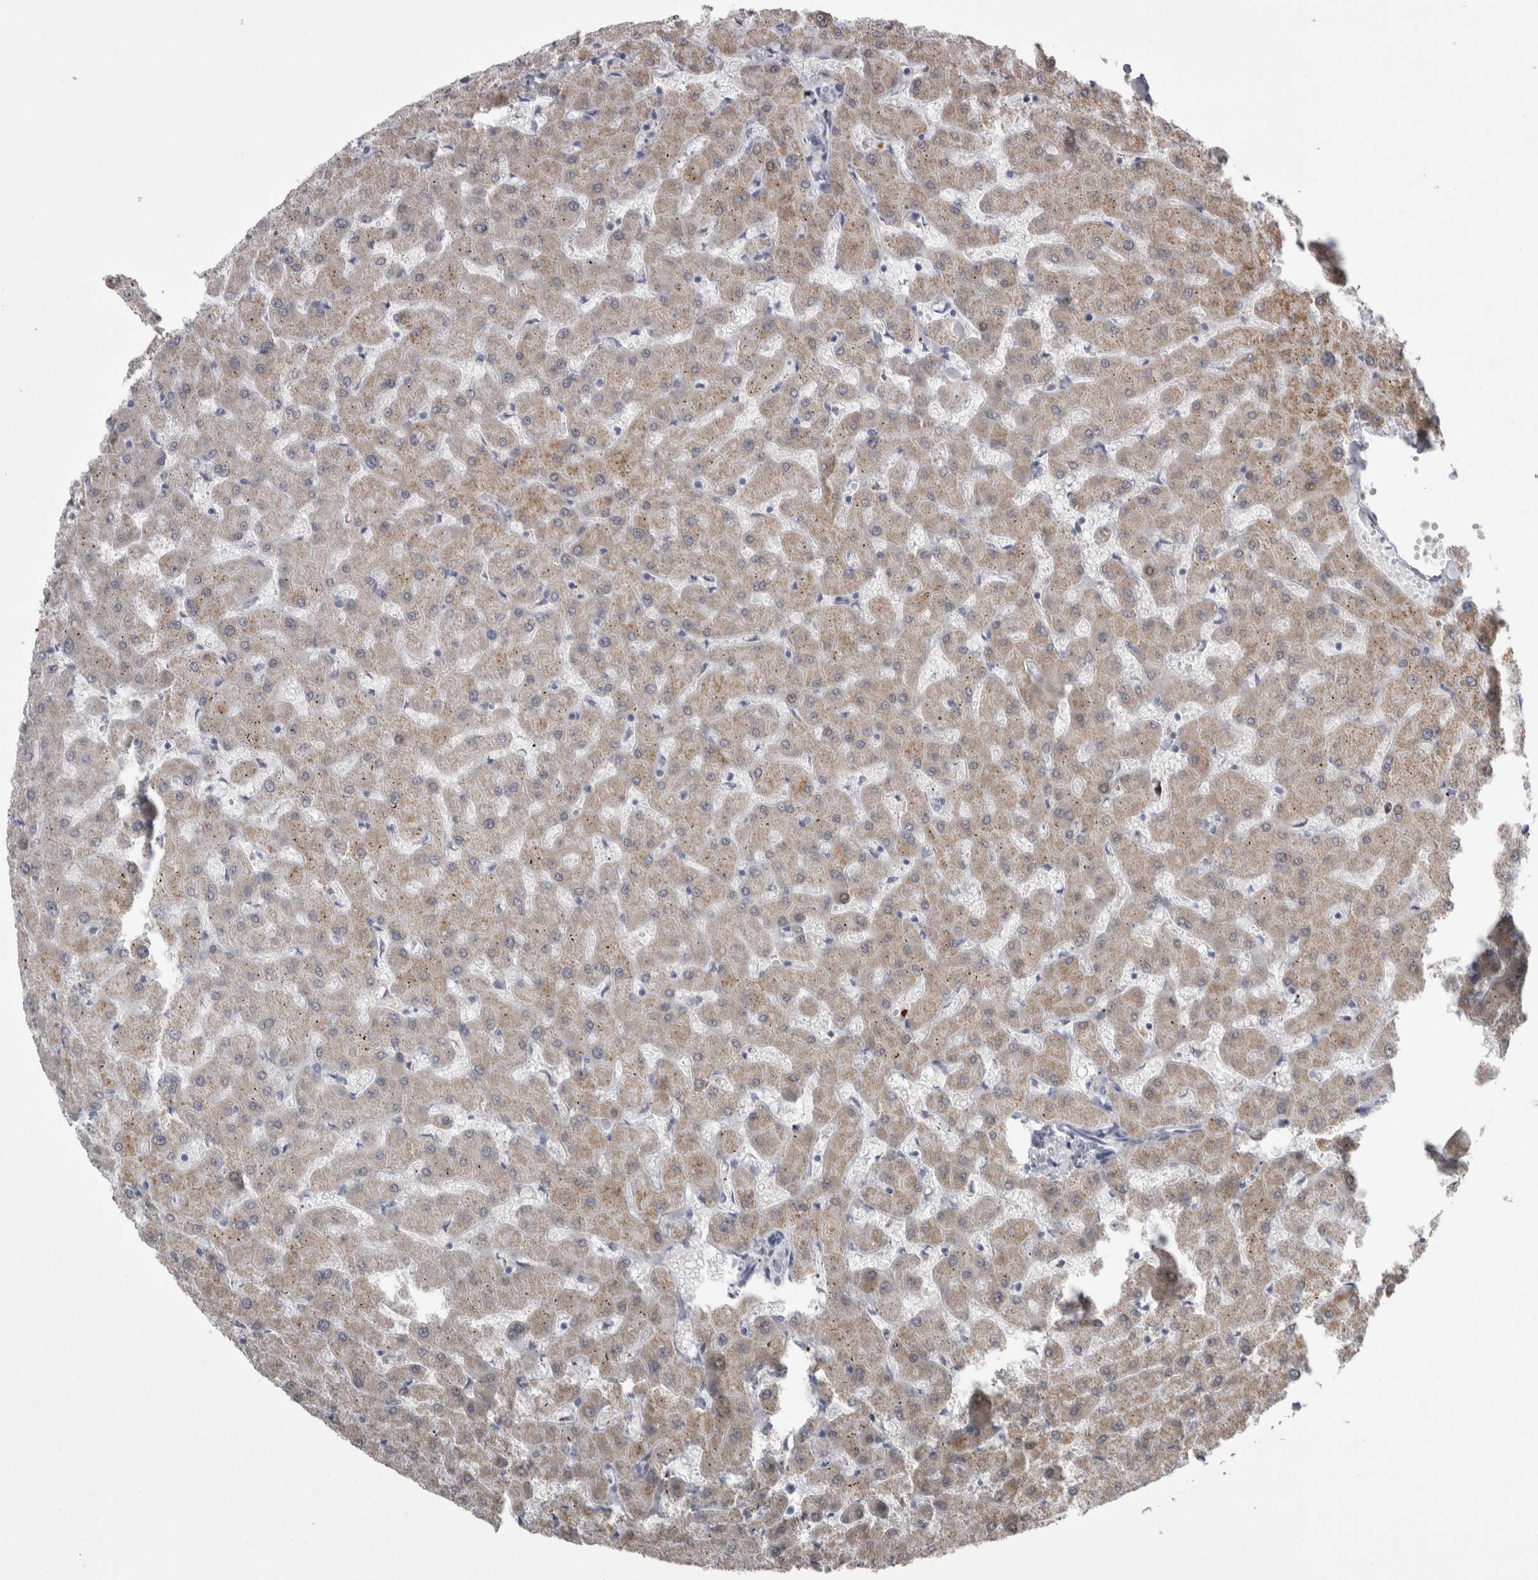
{"staining": {"intensity": "negative", "quantity": "none", "location": "none"}, "tissue": "liver", "cell_type": "Cholangiocytes", "image_type": "normal", "snomed": [{"axis": "morphology", "description": "Normal tissue, NOS"}, {"axis": "topography", "description": "Liver"}], "caption": "This is an immunohistochemistry (IHC) histopathology image of normal liver. There is no staining in cholangiocytes.", "gene": "AGMAT", "patient": {"sex": "female", "age": 63}}